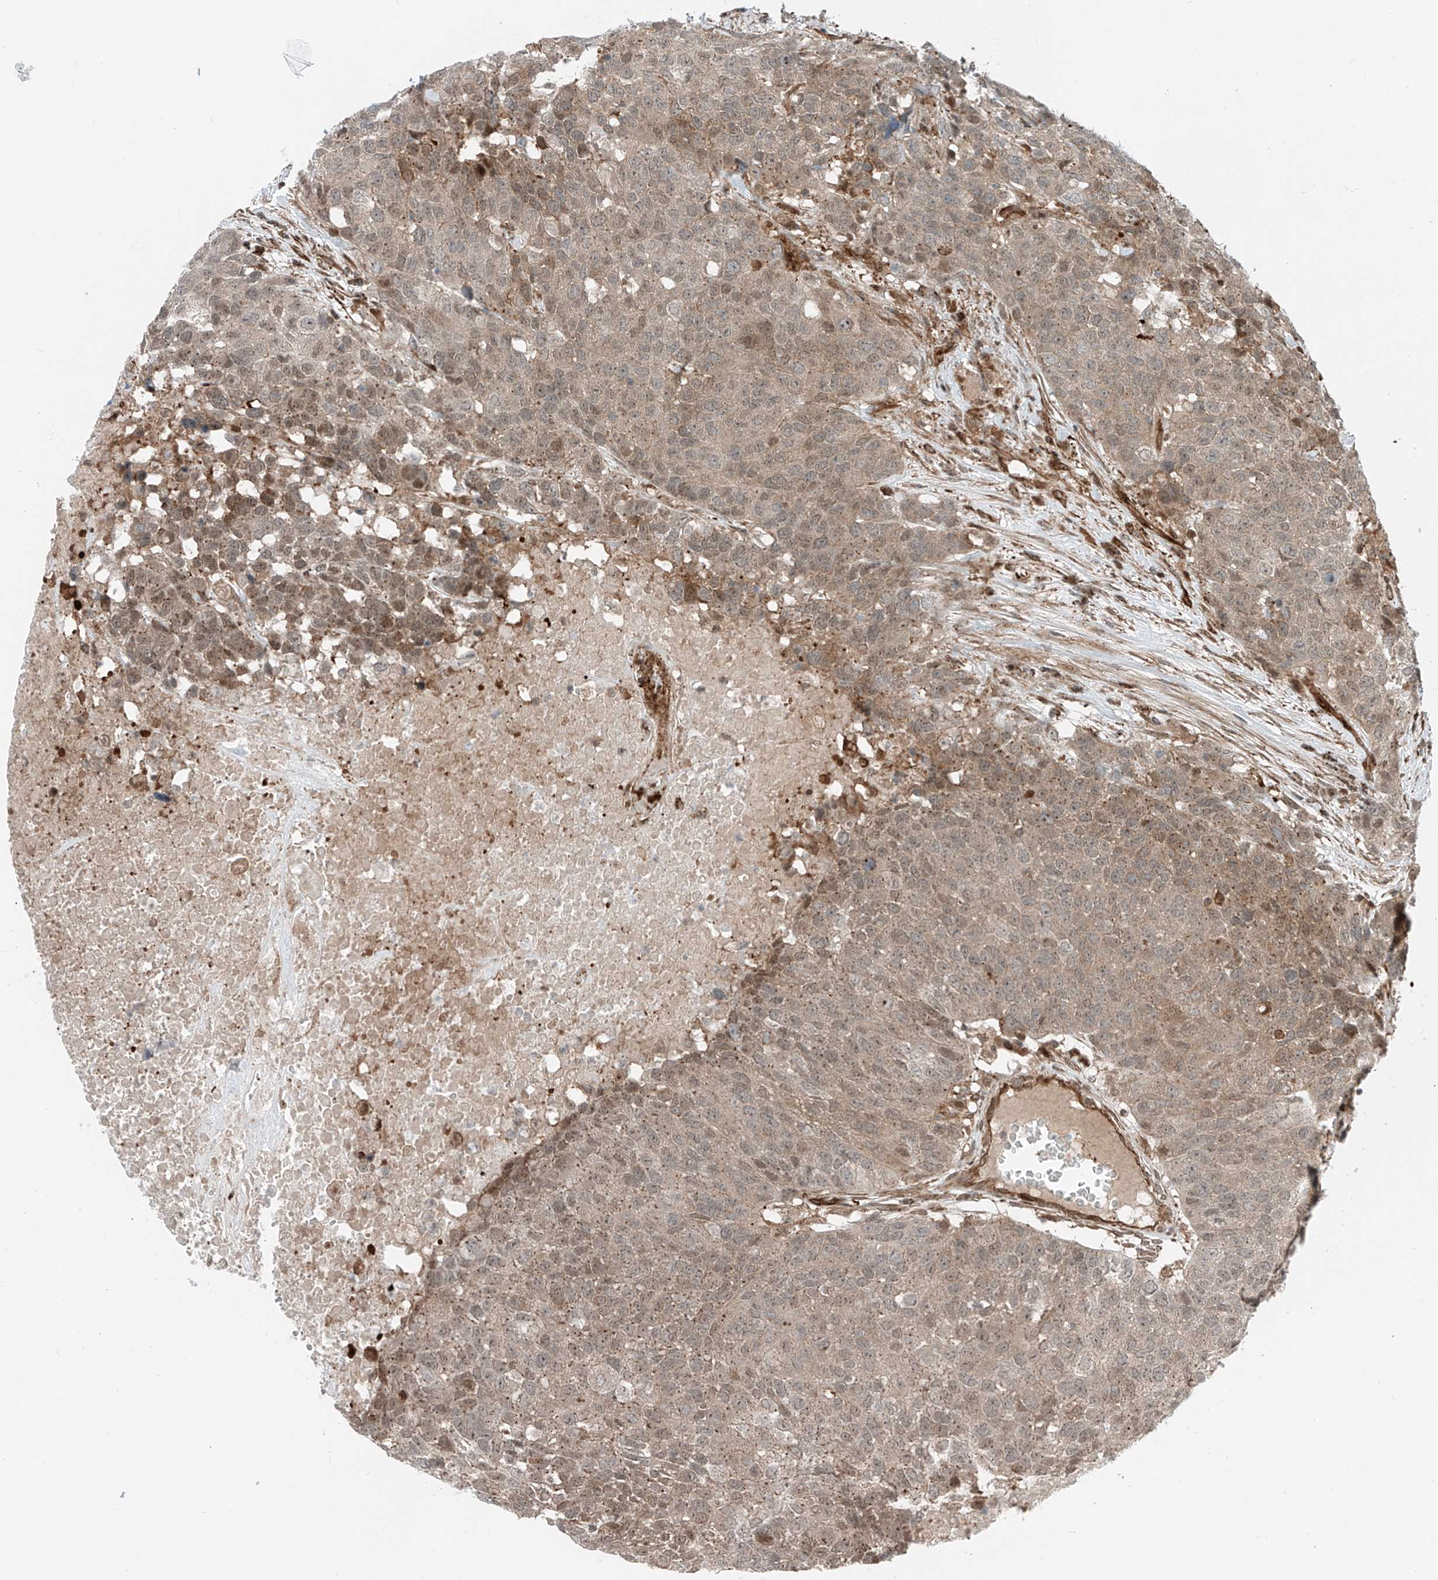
{"staining": {"intensity": "weak", "quantity": ">75%", "location": "cytoplasmic/membranous,nuclear"}, "tissue": "head and neck cancer", "cell_type": "Tumor cells", "image_type": "cancer", "snomed": [{"axis": "morphology", "description": "Squamous cell carcinoma, NOS"}, {"axis": "topography", "description": "Head-Neck"}], "caption": "This is a histology image of immunohistochemistry (IHC) staining of squamous cell carcinoma (head and neck), which shows weak staining in the cytoplasmic/membranous and nuclear of tumor cells.", "gene": "USP48", "patient": {"sex": "male", "age": 66}}